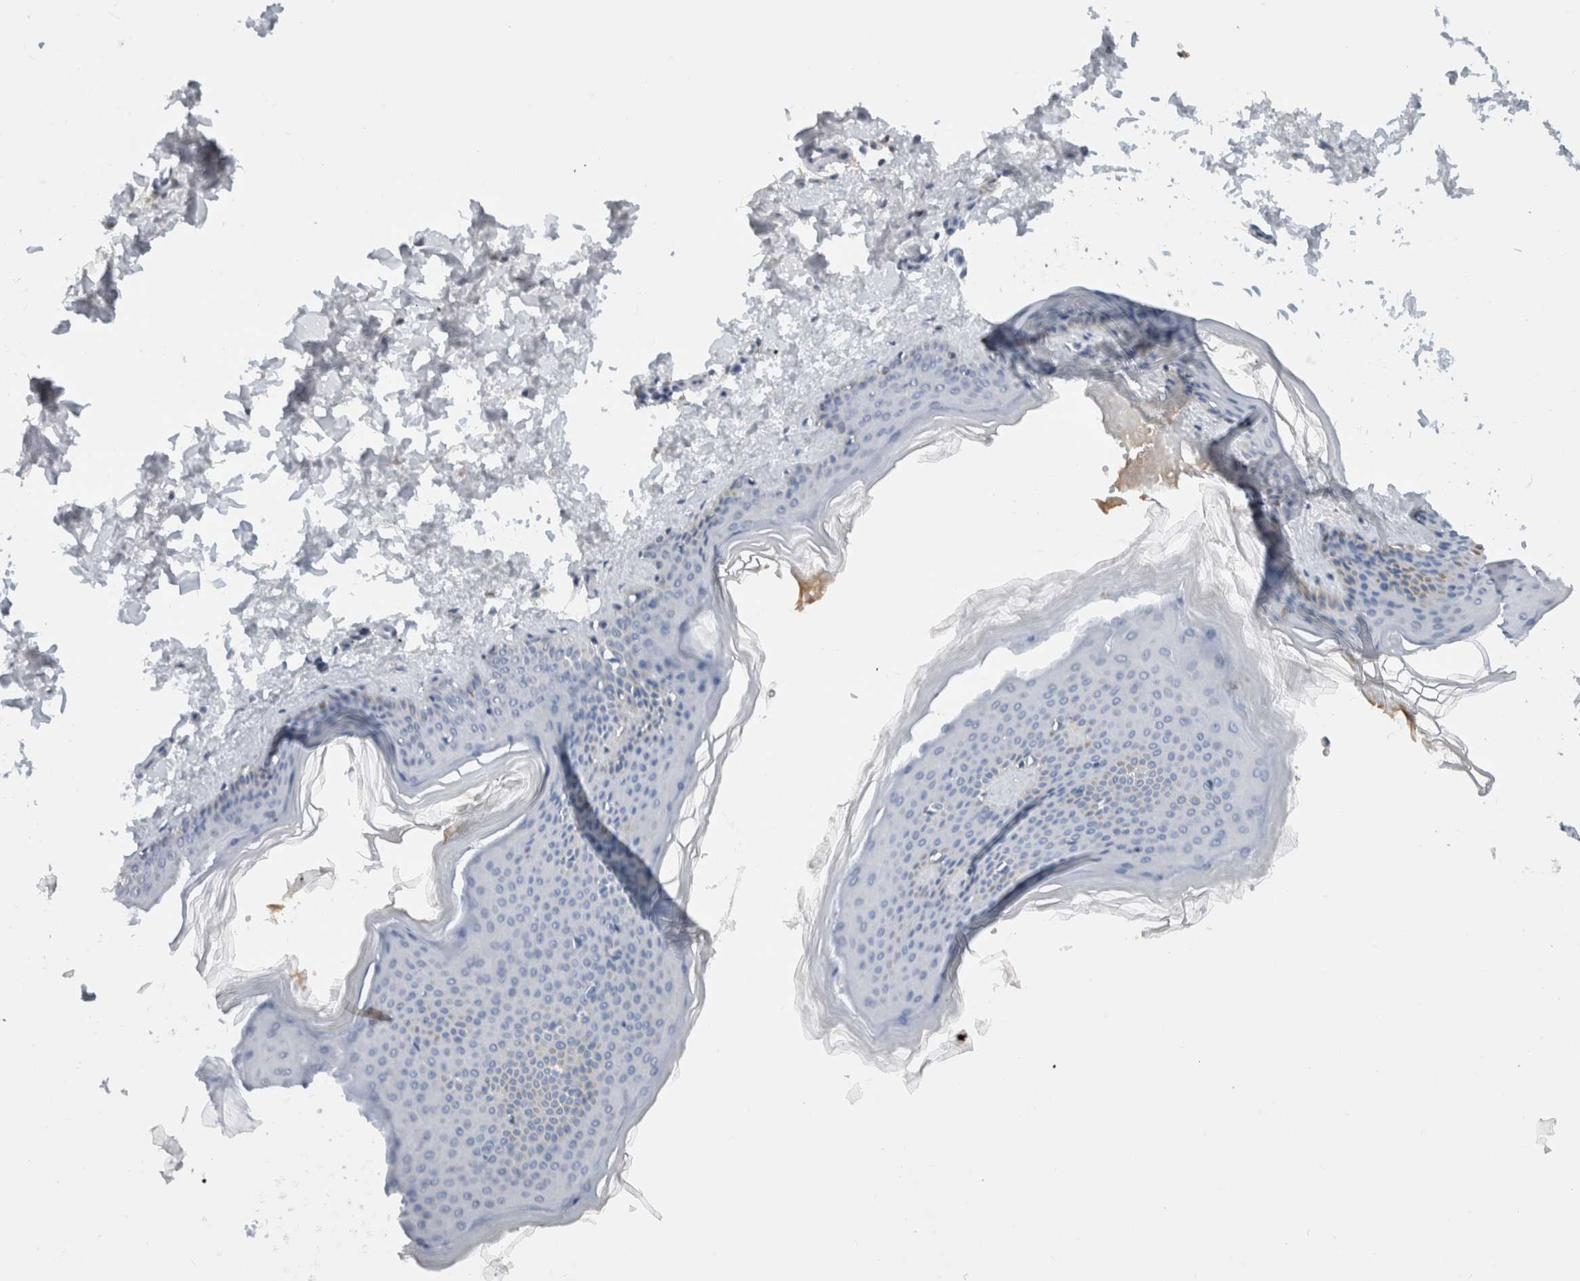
{"staining": {"intensity": "negative", "quantity": "none", "location": "none"}, "tissue": "skin", "cell_type": "Fibroblasts", "image_type": "normal", "snomed": [{"axis": "morphology", "description": "Normal tissue, NOS"}, {"axis": "topography", "description": "Skin"}], "caption": "DAB (3,3'-diaminobenzidine) immunohistochemical staining of normal skin displays no significant expression in fibroblasts.", "gene": "SCGB1A1", "patient": {"sex": "female", "age": 27}}